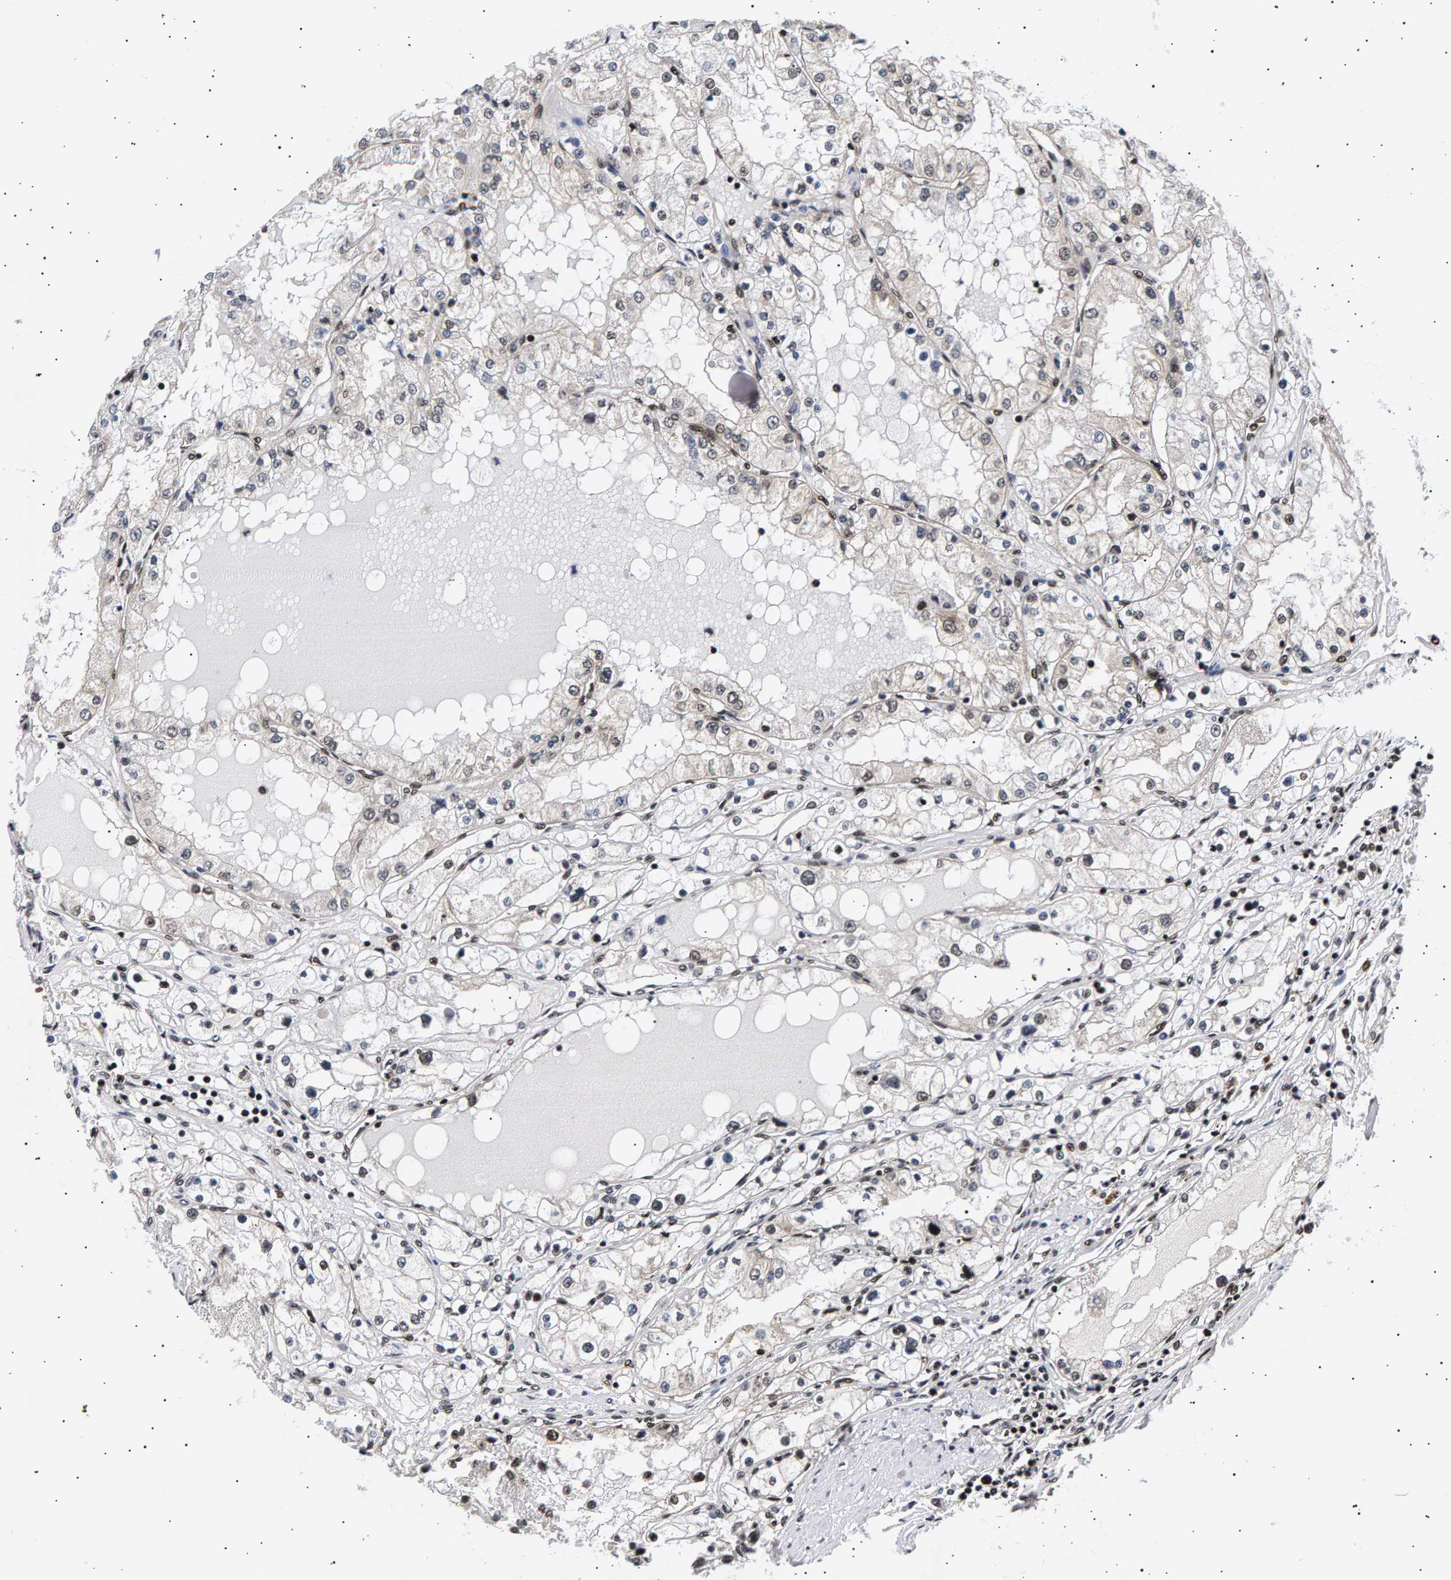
{"staining": {"intensity": "weak", "quantity": "<25%", "location": "nuclear"}, "tissue": "renal cancer", "cell_type": "Tumor cells", "image_type": "cancer", "snomed": [{"axis": "morphology", "description": "Adenocarcinoma, NOS"}, {"axis": "topography", "description": "Kidney"}], "caption": "Tumor cells show no significant protein staining in renal cancer (adenocarcinoma). (Stains: DAB (3,3'-diaminobenzidine) immunohistochemistry (IHC) with hematoxylin counter stain, Microscopy: brightfield microscopy at high magnification).", "gene": "ANKRD40", "patient": {"sex": "male", "age": 68}}